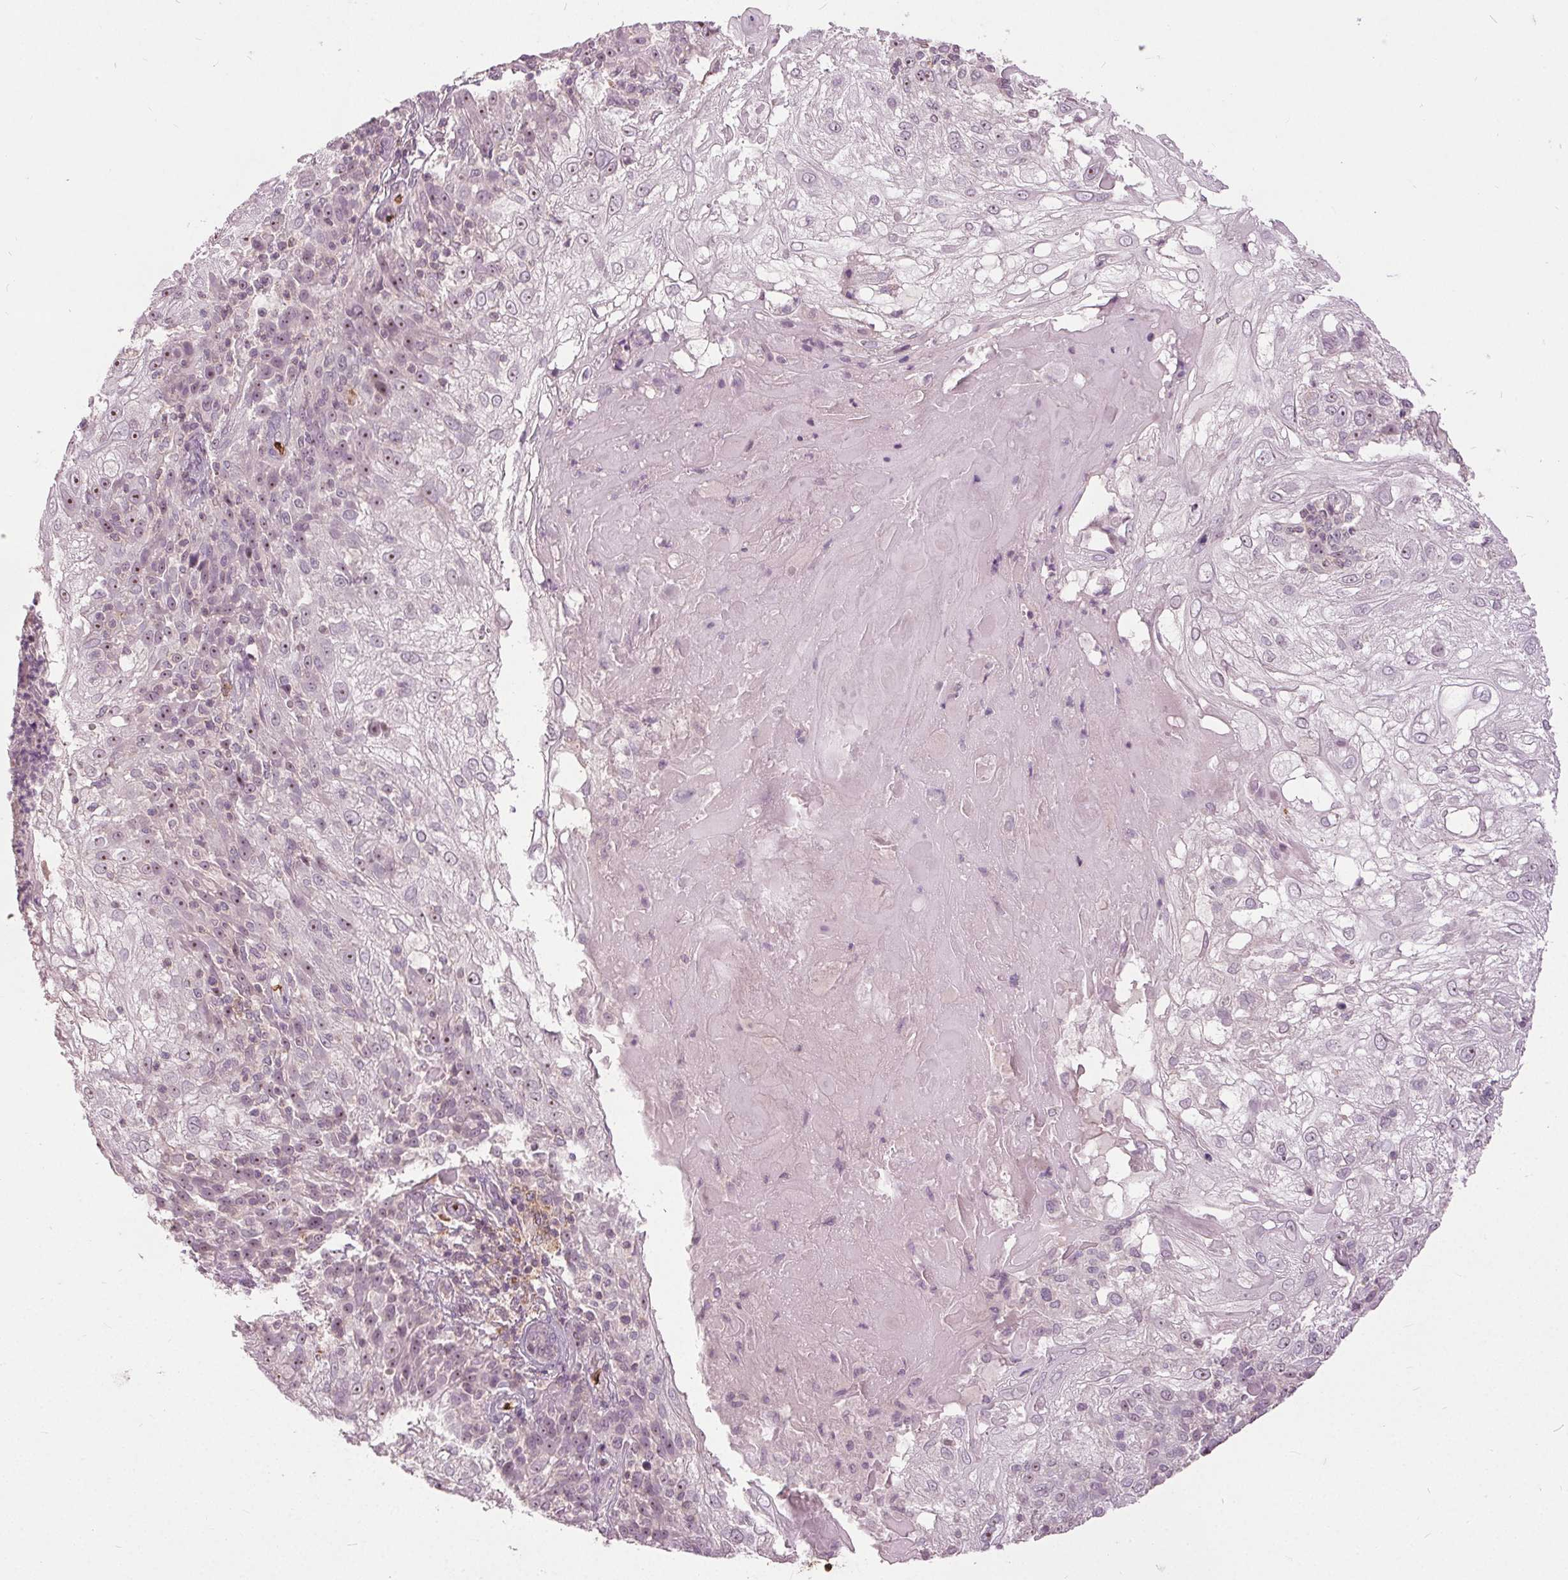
{"staining": {"intensity": "negative", "quantity": "none", "location": "none"}, "tissue": "skin cancer", "cell_type": "Tumor cells", "image_type": "cancer", "snomed": [{"axis": "morphology", "description": "Normal tissue, NOS"}, {"axis": "morphology", "description": "Squamous cell carcinoma, NOS"}, {"axis": "topography", "description": "Skin"}], "caption": "A photomicrograph of human skin cancer is negative for staining in tumor cells.", "gene": "SLC4A1", "patient": {"sex": "female", "age": 83}}